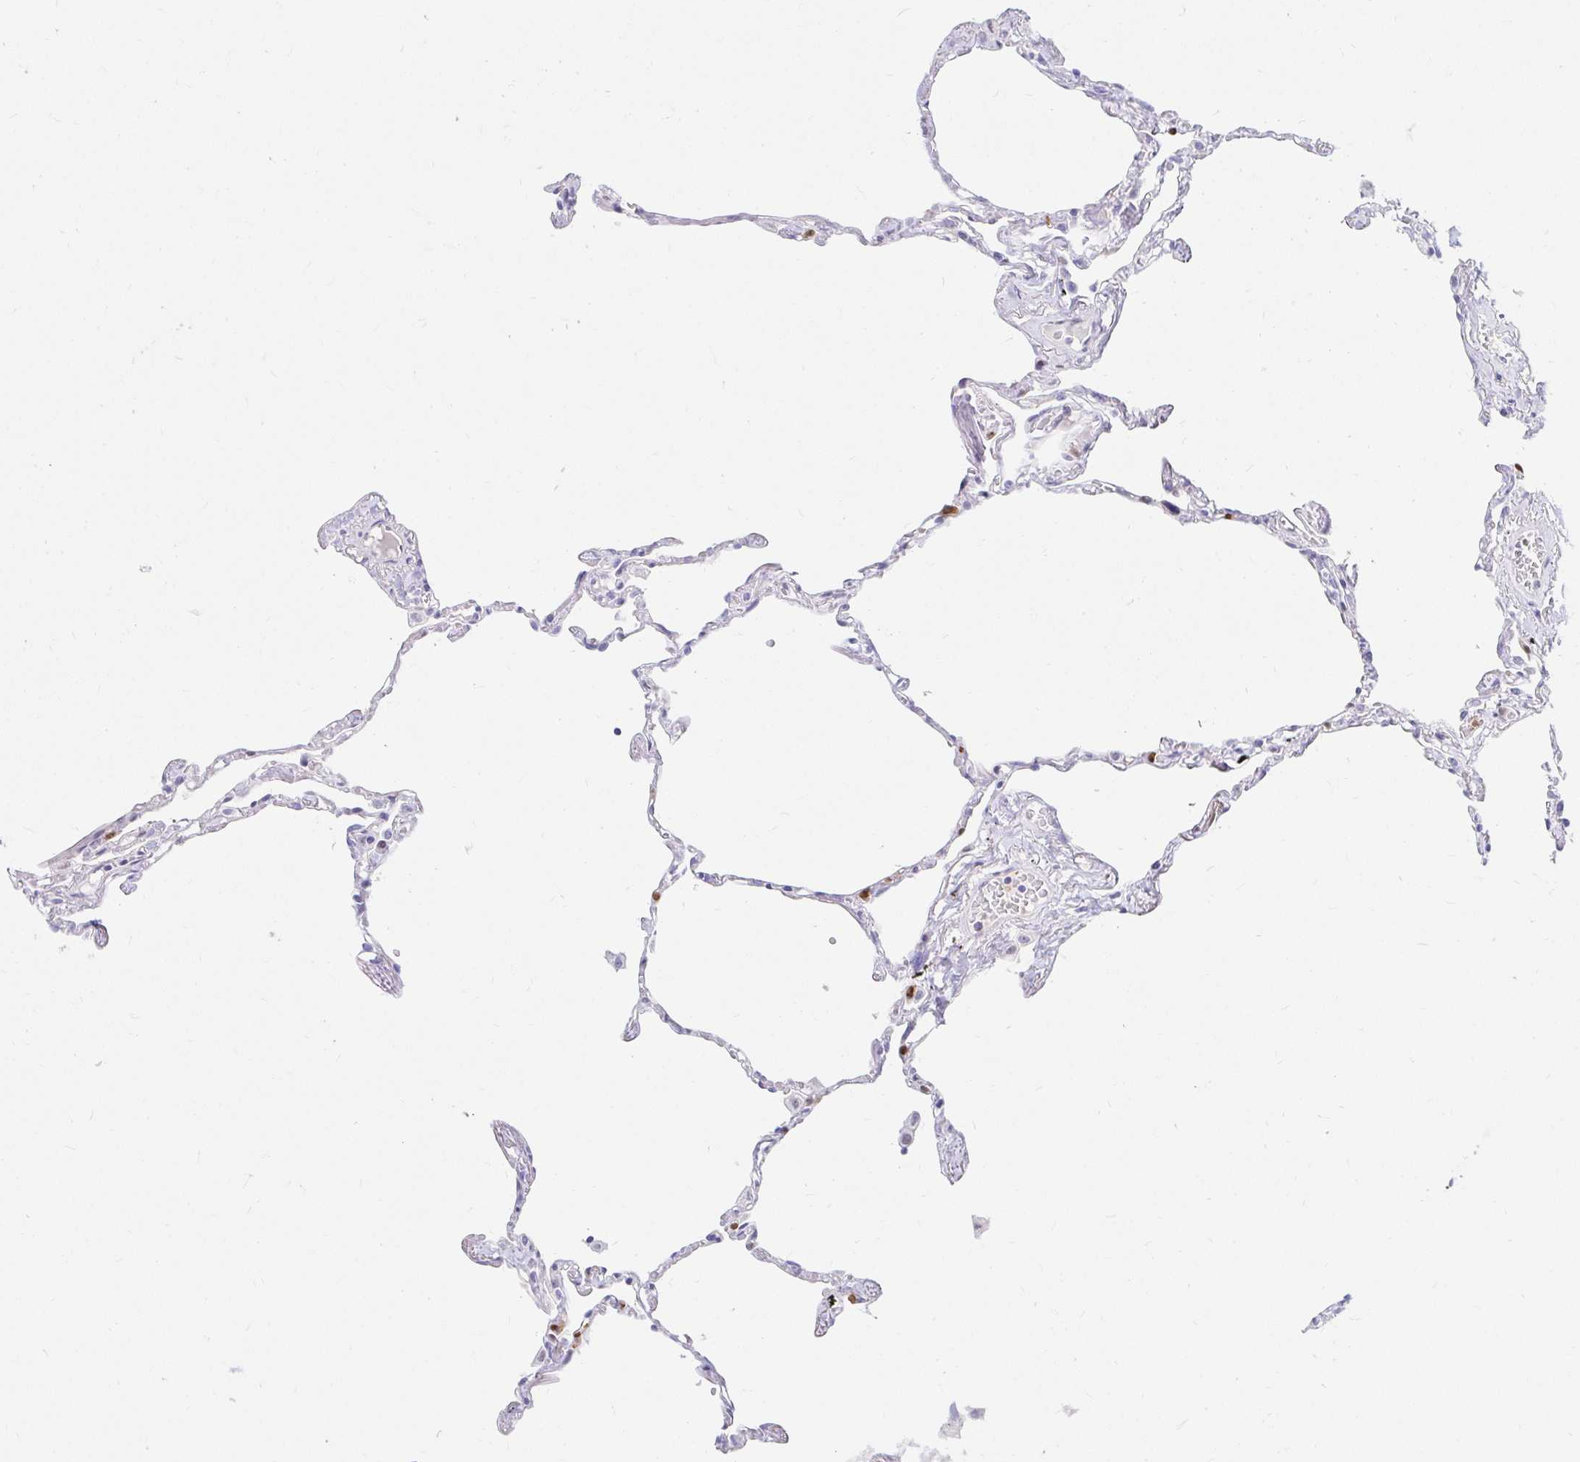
{"staining": {"intensity": "moderate", "quantity": "<25%", "location": "nuclear"}, "tissue": "lung", "cell_type": "Alveolar cells", "image_type": "normal", "snomed": [{"axis": "morphology", "description": "Normal tissue, NOS"}, {"axis": "topography", "description": "Lung"}], "caption": "Moderate nuclear expression for a protein is identified in approximately <25% of alveolar cells of benign lung using immunohistochemistry (IHC).", "gene": "HINFP", "patient": {"sex": "female", "age": 67}}